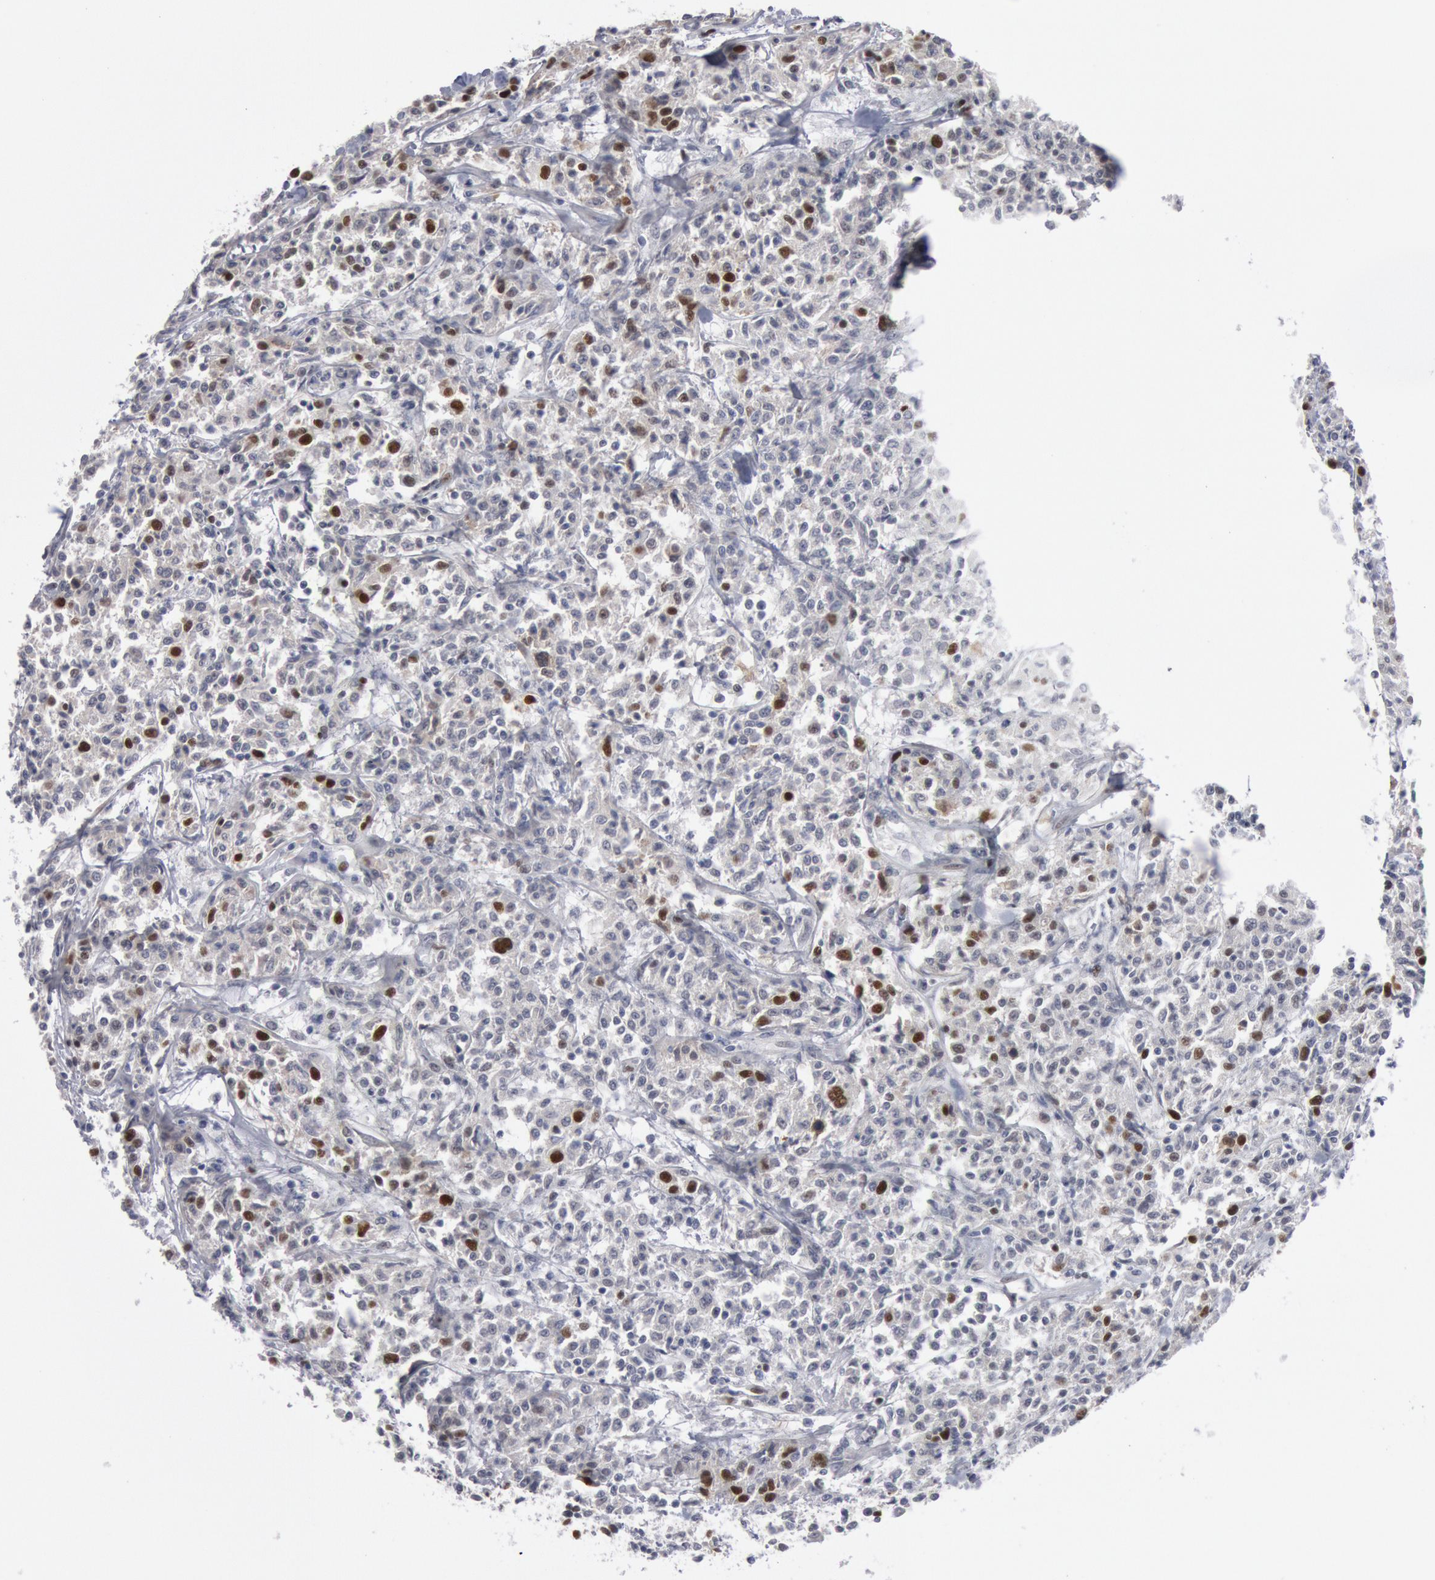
{"staining": {"intensity": "moderate", "quantity": "25%-75%", "location": "nuclear"}, "tissue": "lymphoma", "cell_type": "Tumor cells", "image_type": "cancer", "snomed": [{"axis": "morphology", "description": "Malignant lymphoma, non-Hodgkin's type, Low grade"}, {"axis": "topography", "description": "Small intestine"}], "caption": "IHC photomicrograph of neoplastic tissue: malignant lymphoma, non-Hodgkin's type (low-grade) stained using immunohistochemistry (IHC) displays medium levels of moderate protein expression localized specifically in the nuclear of tumor cells, appearing as a nuclear brown color.", "gene": "WDHD1", "patient": {"sex": "female", "age": 59}}